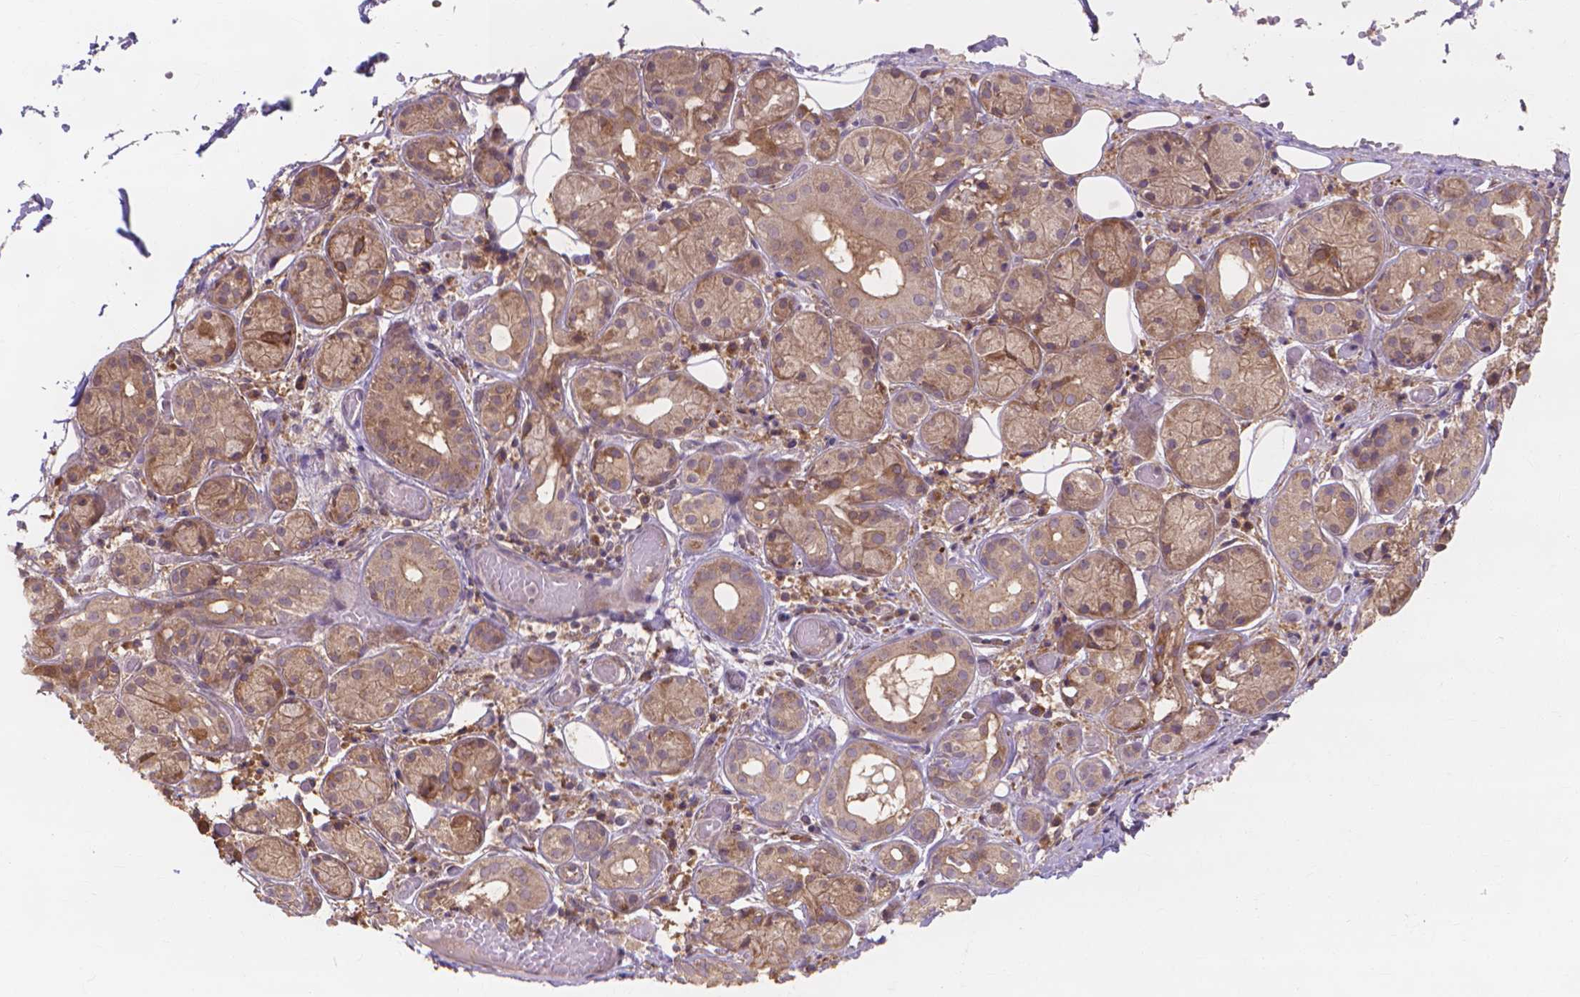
{"staining": {"intensity": "moderate", "quantity": ">75%", "location": "cytoplasmic/membranous"}, "tissue": "salivary gland", "cell_type": "Glandular cells", "image_type": "normal", "snomed": [{"axis": "morphology", "description": "Normal tissue, NOS"}, {"axis": "topography", "description": "Salivary gland"}, {"axis": "topography", "description": "Peripheral nerve tissue"}], "caption": "Unremarkable salivary gland was stained to show a protein in brown. There is medium levels of moderate cytoplasmic/membranous staining in about >75% of glandular cells.", "gene": "TAB2", "patient": {"sex": "male", "age": 71}}